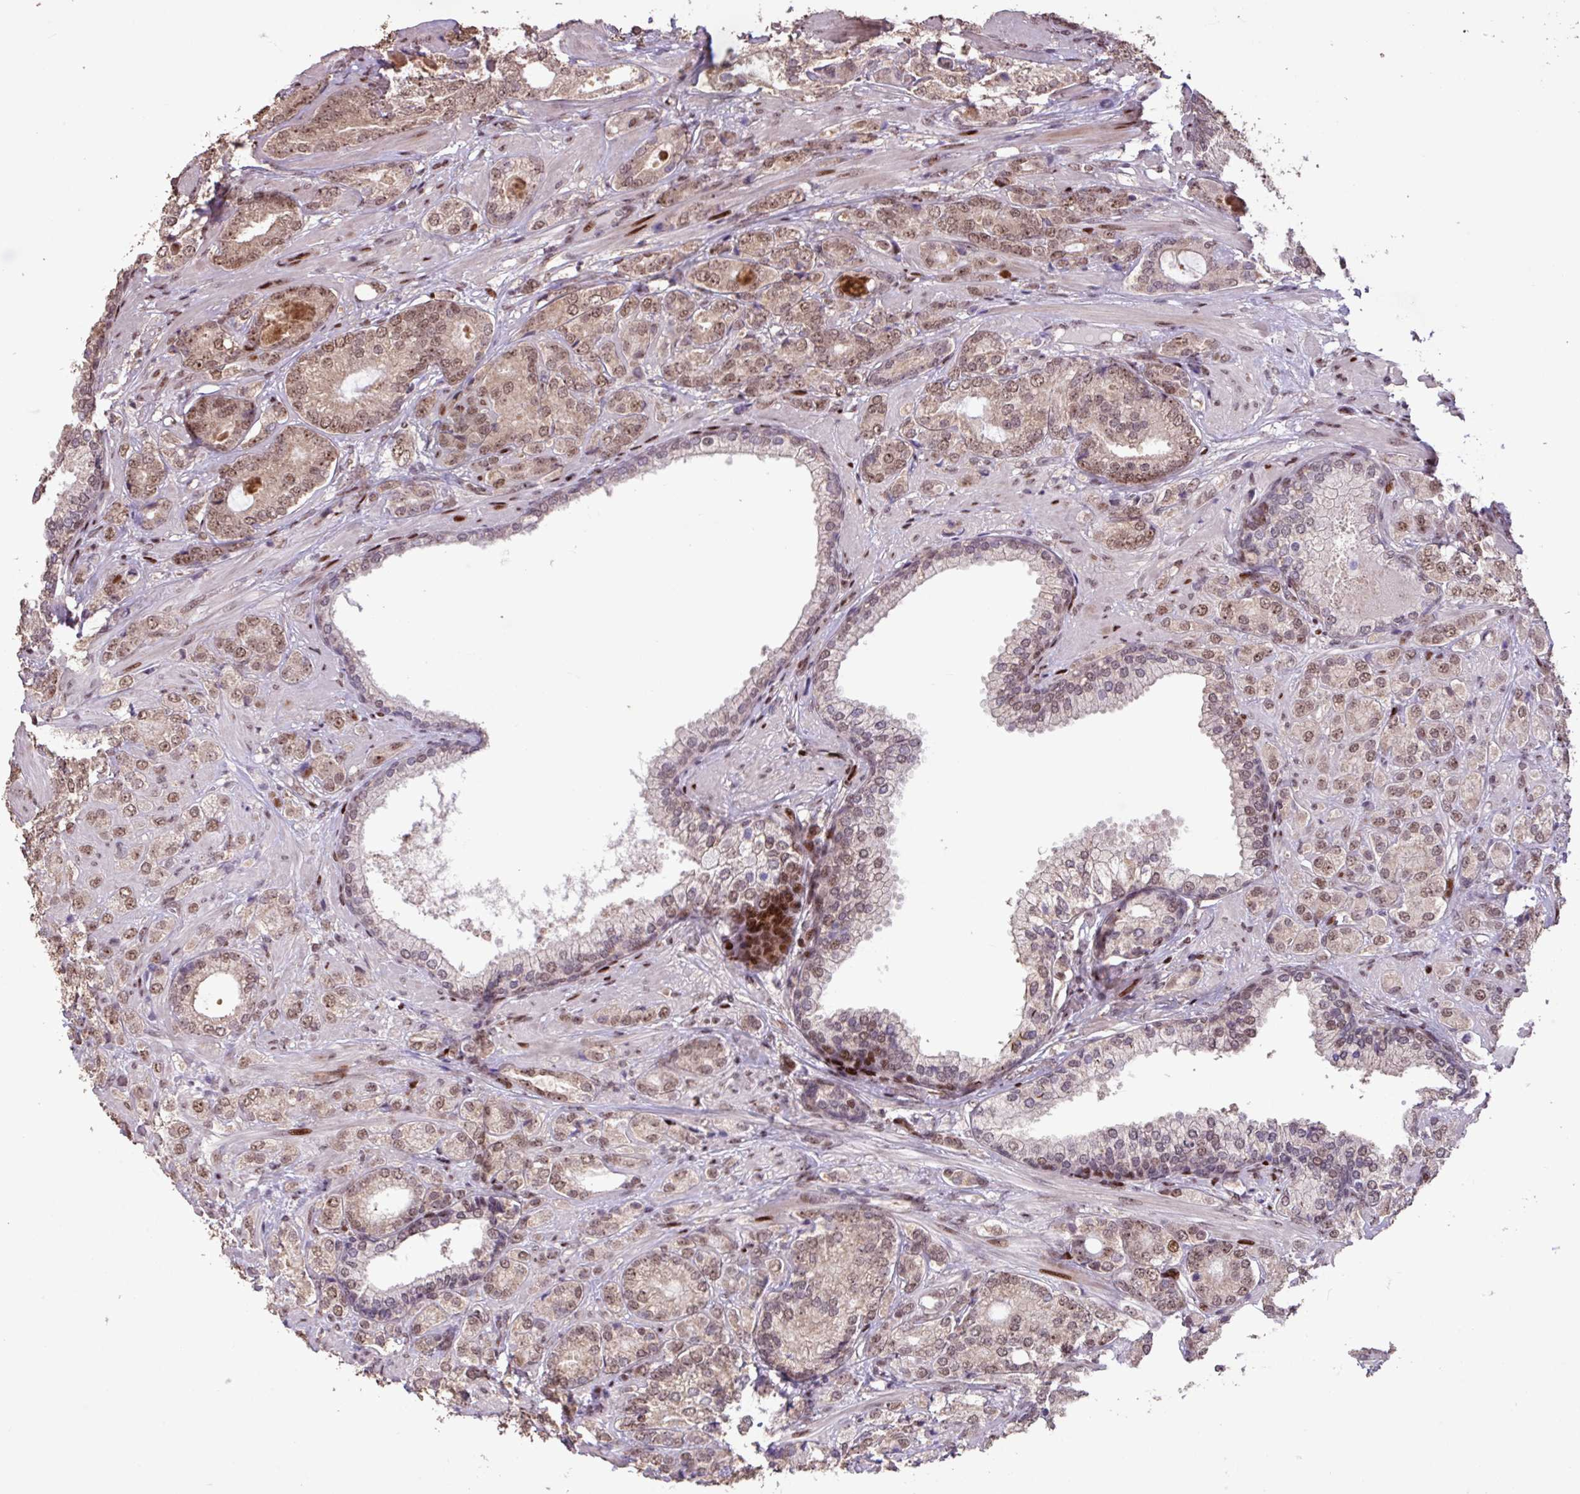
{"staining": {"intensity": "moderate", "quantity": "25%-75%", "location": "nuclear"}, "tissue": "prostate cancer", "cell_type": "Tumor cells", "image_type": "cancer", "snomed": [{"axis": "morphology", "description": "Adenocarcinoma, High grade"}, {"axis": "topography", "description": "Prostate"}], "caption": "Immunohistochemistry (IHC) of prostate adenocarcinoma (high-grade) displays medium levels of moderate nuclear expression in about 25%-75% of tumor cells.", "gene": "ZNF709", "patient": {"sex": "male", "age": 60}}